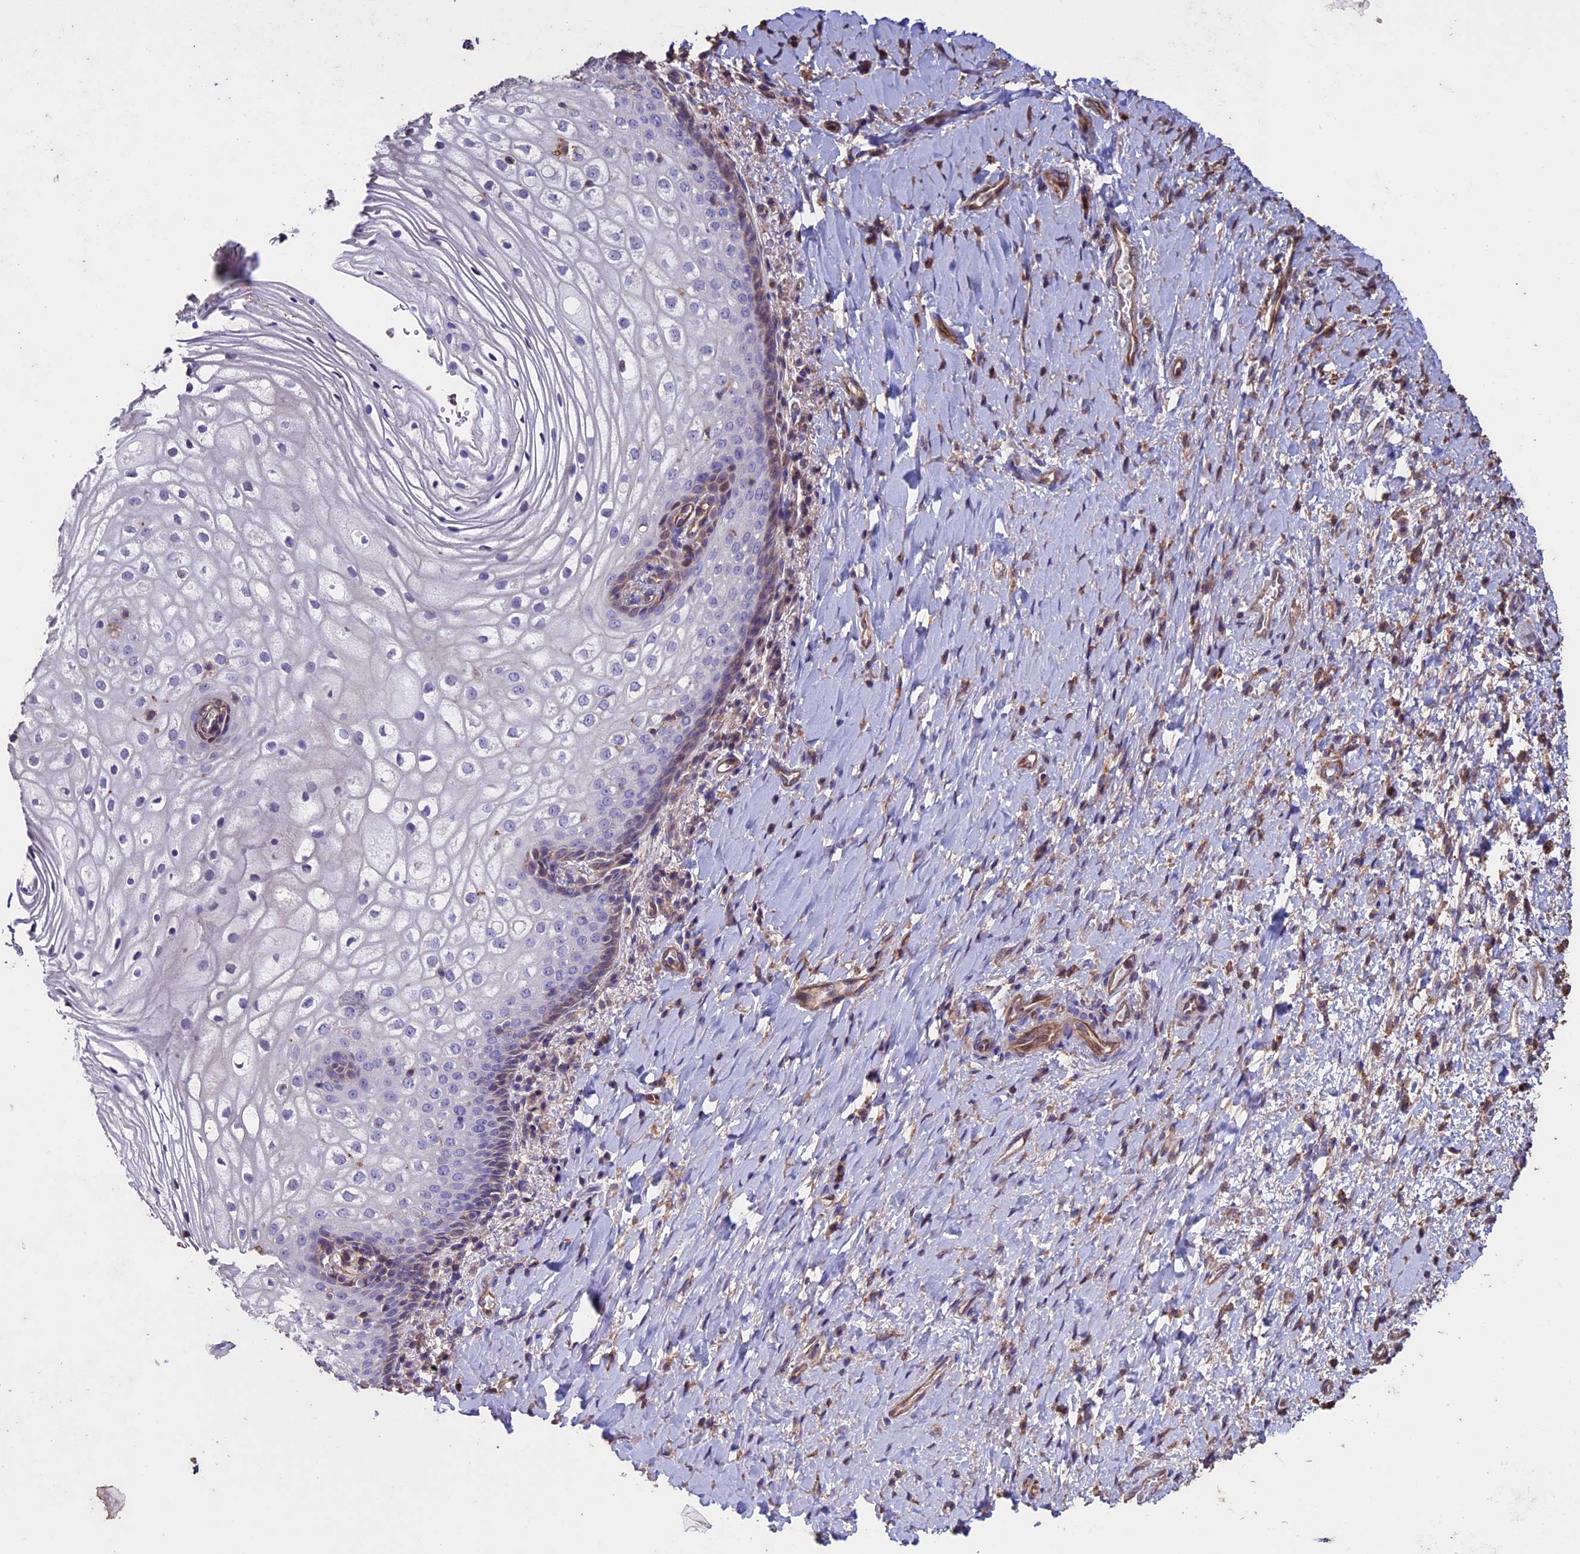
{"staining": {"intensity": "weak", "quantity": "<25%", "location": "cytoplasmic/membranous"}, "tissue": "vagina", "cell_type": "Squamous epithelial cells", "image_type": "normal", "snomed": [{"axis": "morphology", "description": "Normal tissue, NOS"}, {"axis": "topography", "description": "Vagina"}], "caption": "The image exhibits no significant staining in squamous epithelial cells of vagina.", "gene": "USB1", "patient": {"sex": "female", "age": 60}}